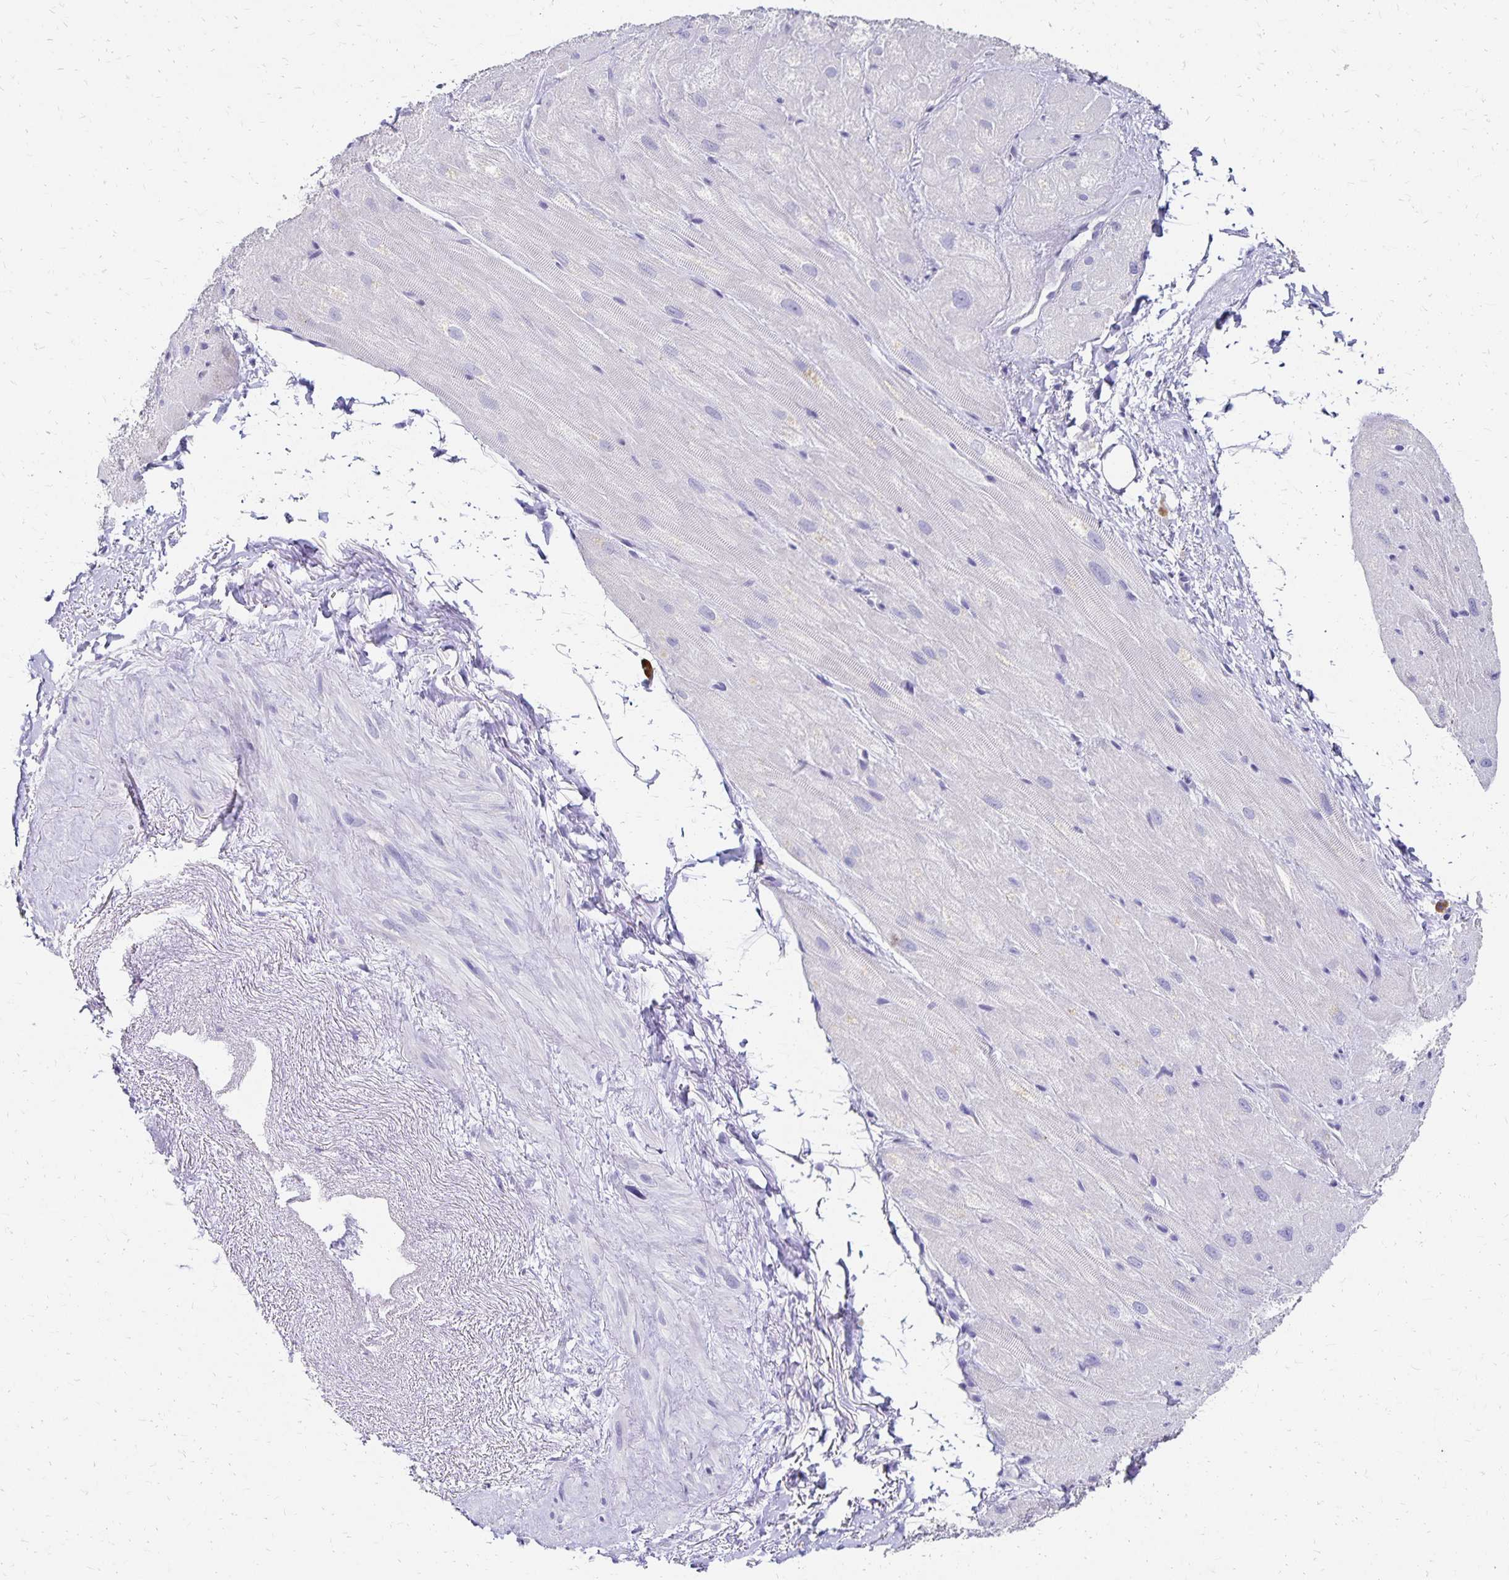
{"staining": {"intensity": "negative", "quantity": "none", "location": "none"}, "tissue": "heart muscle", "cell_type": "Cardiomyocytes", "image_type": "normal", "snomed": [{"axis": "morphology", "description": "Normal tissue, NOS"}, {"axis": "topography", "description": "Heart"}], "caption": "This is an immunohistochemistry (IHC) histopathology image of unremarkable heart muscle. There is no expression in cardiomyocytes.", "gene": "DYNLT4", "patient": {"sex": "male", "age": 62}}